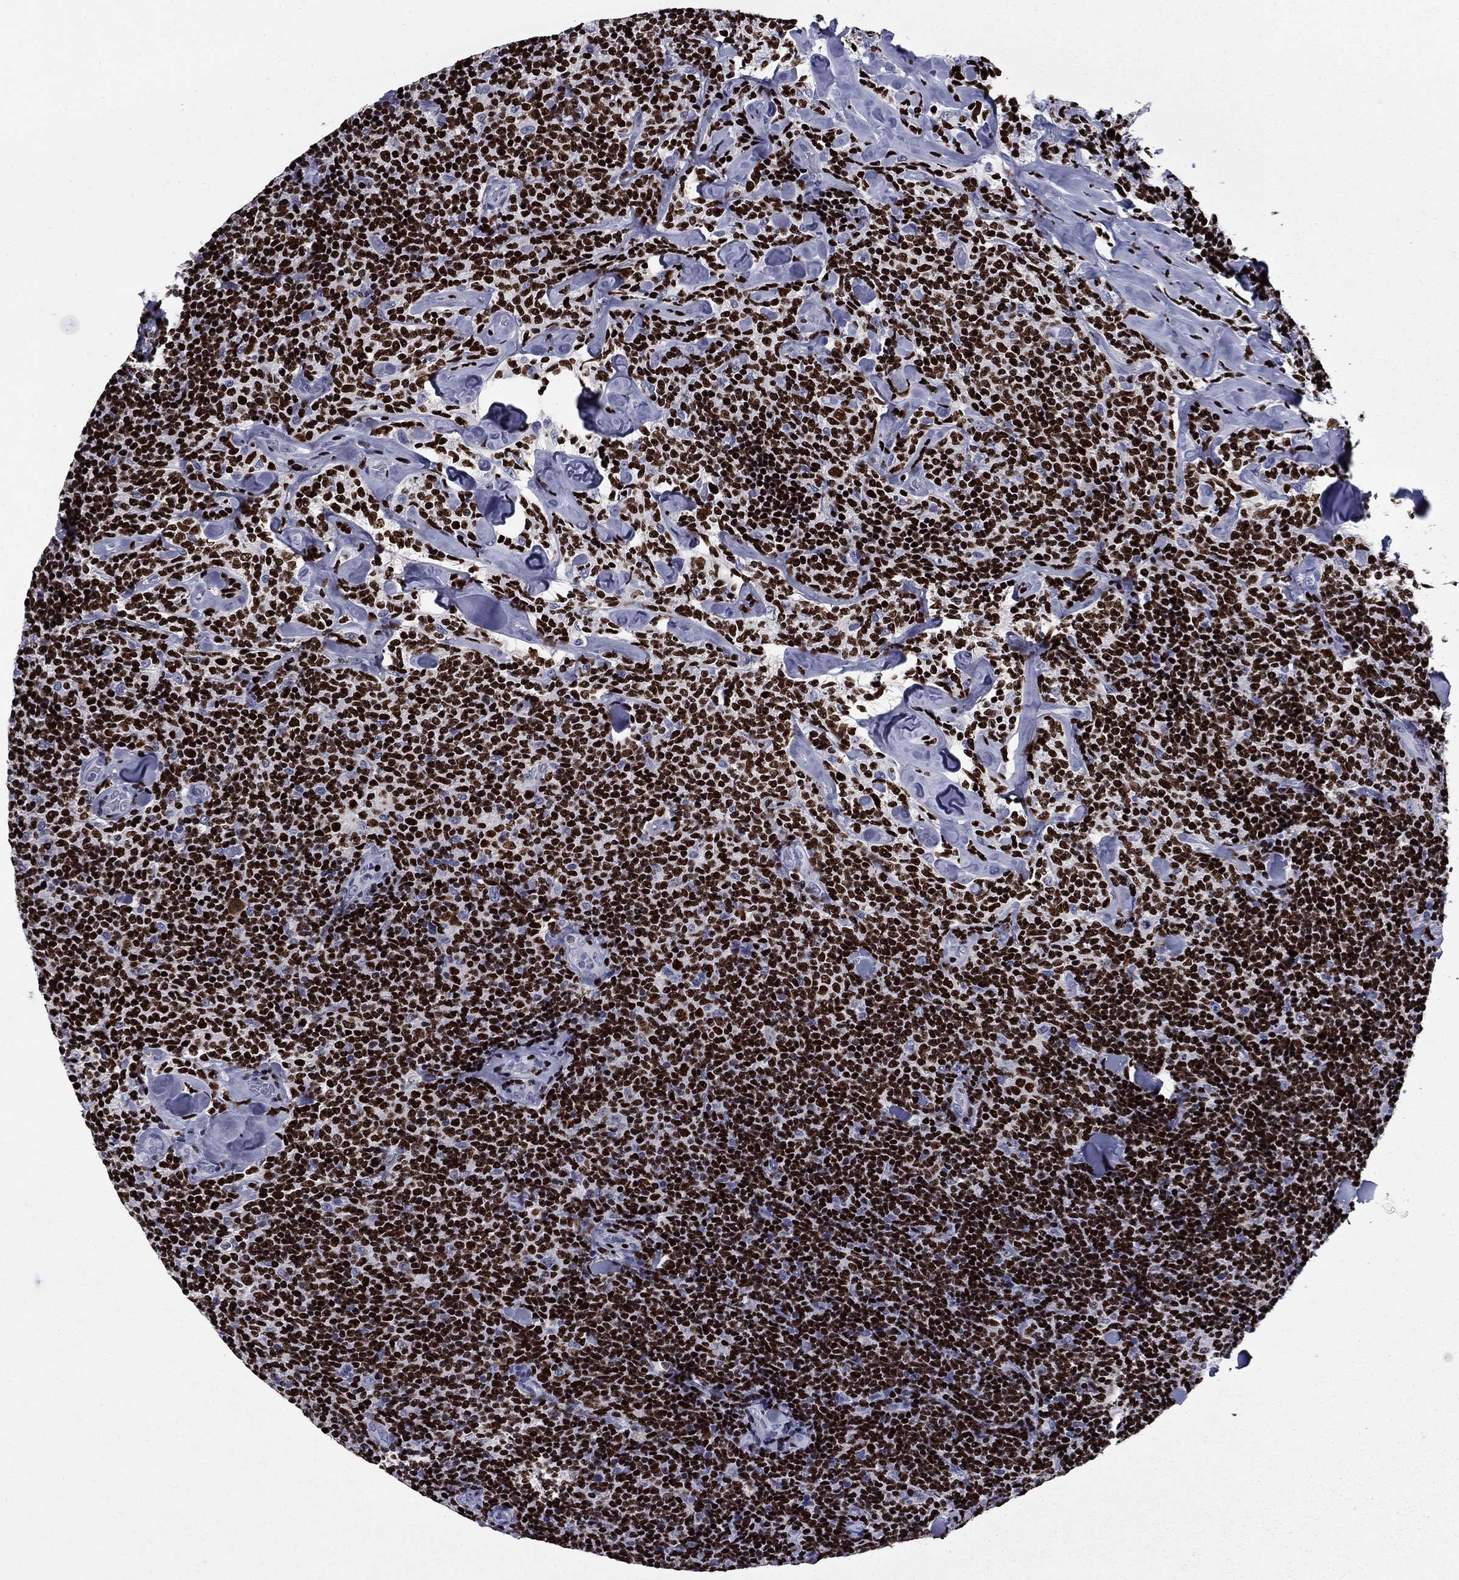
{"staining": {"intensity": "strong", "quantity": ">75%", "location": "nuclear"}, "tissue": "lymphoma", "cell_type": "Tumor cells", "image_type": "cancer", "snomed": [{"axis": "morphology", "description": "Malignant lymphoma, non-Hodgkin's type, Low grade"}, {"axis": "topography", "description": "Lymph node"}], "caption": "The immunohistochemical stain highlights strong nuclear expression in tumor cells of malignant lymphoma, non-Hodgkin's type (low-grade) tissue.", "gene": "IKZF3", "patient": {"sex": "female", "age": 56}}